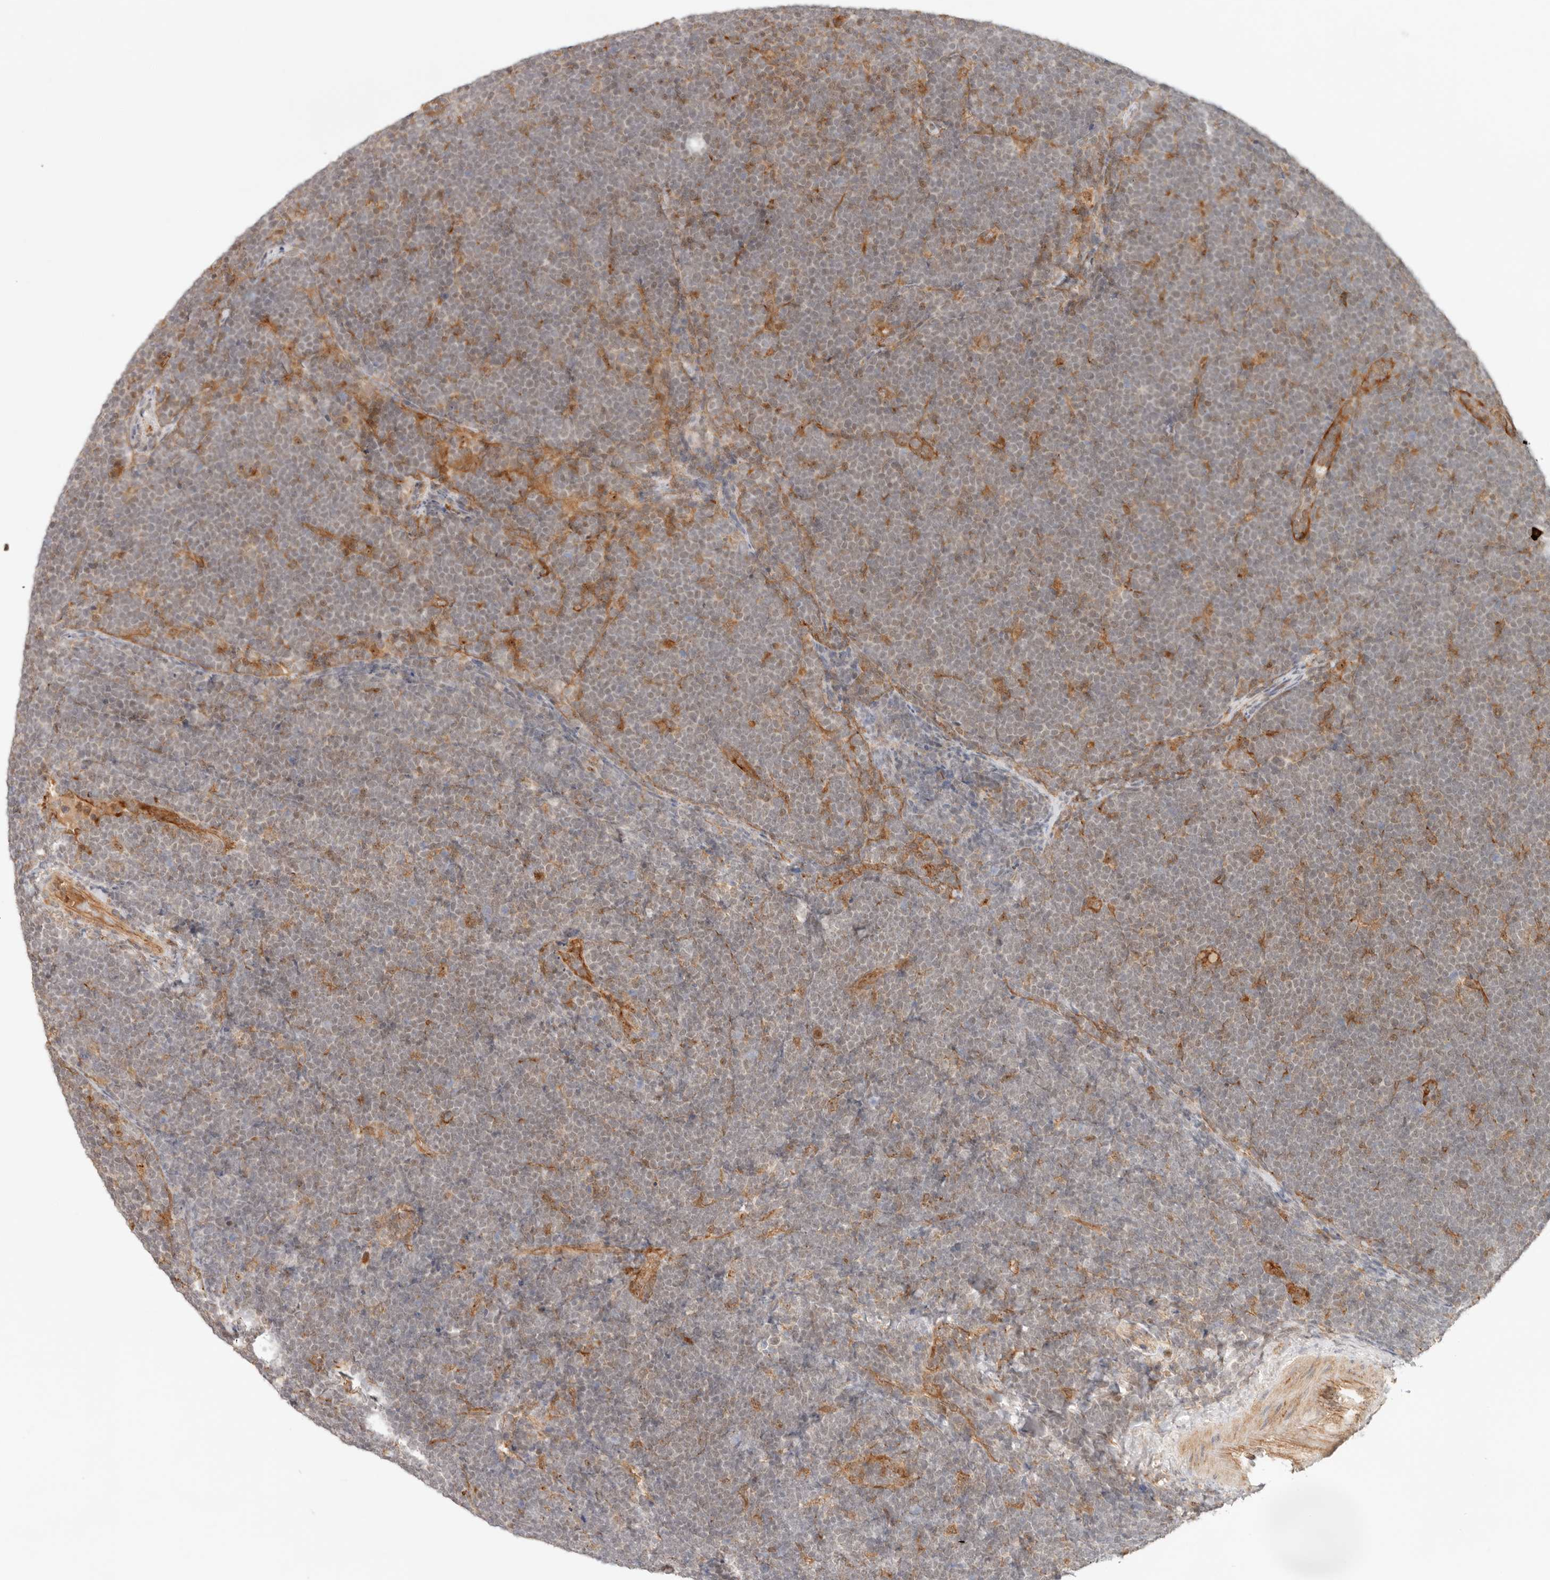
{"staining": {"intensity": "weak", "quantity": ">75%", "location": "nuclear"}, "tissue": "lymphoma", "cell_type": "Tumor cells", "image_type": "cancer", "snomed": [{"axis": "morphology", "description": "Malignant lymphoma, non-Hodgkin's type, High grade"}, {"axis": "topography", "description": "Lymph node"}], "caption": "Tumor cells exhibit weak nuclear positivity in about >75% of cells in malignant lymphoma, non-Hodgkin's type (high-grade). (IHC, brightfield microscopy, high magnification).", "gene": "HEXD", "patient": {"sex": "male", "age": 13}}